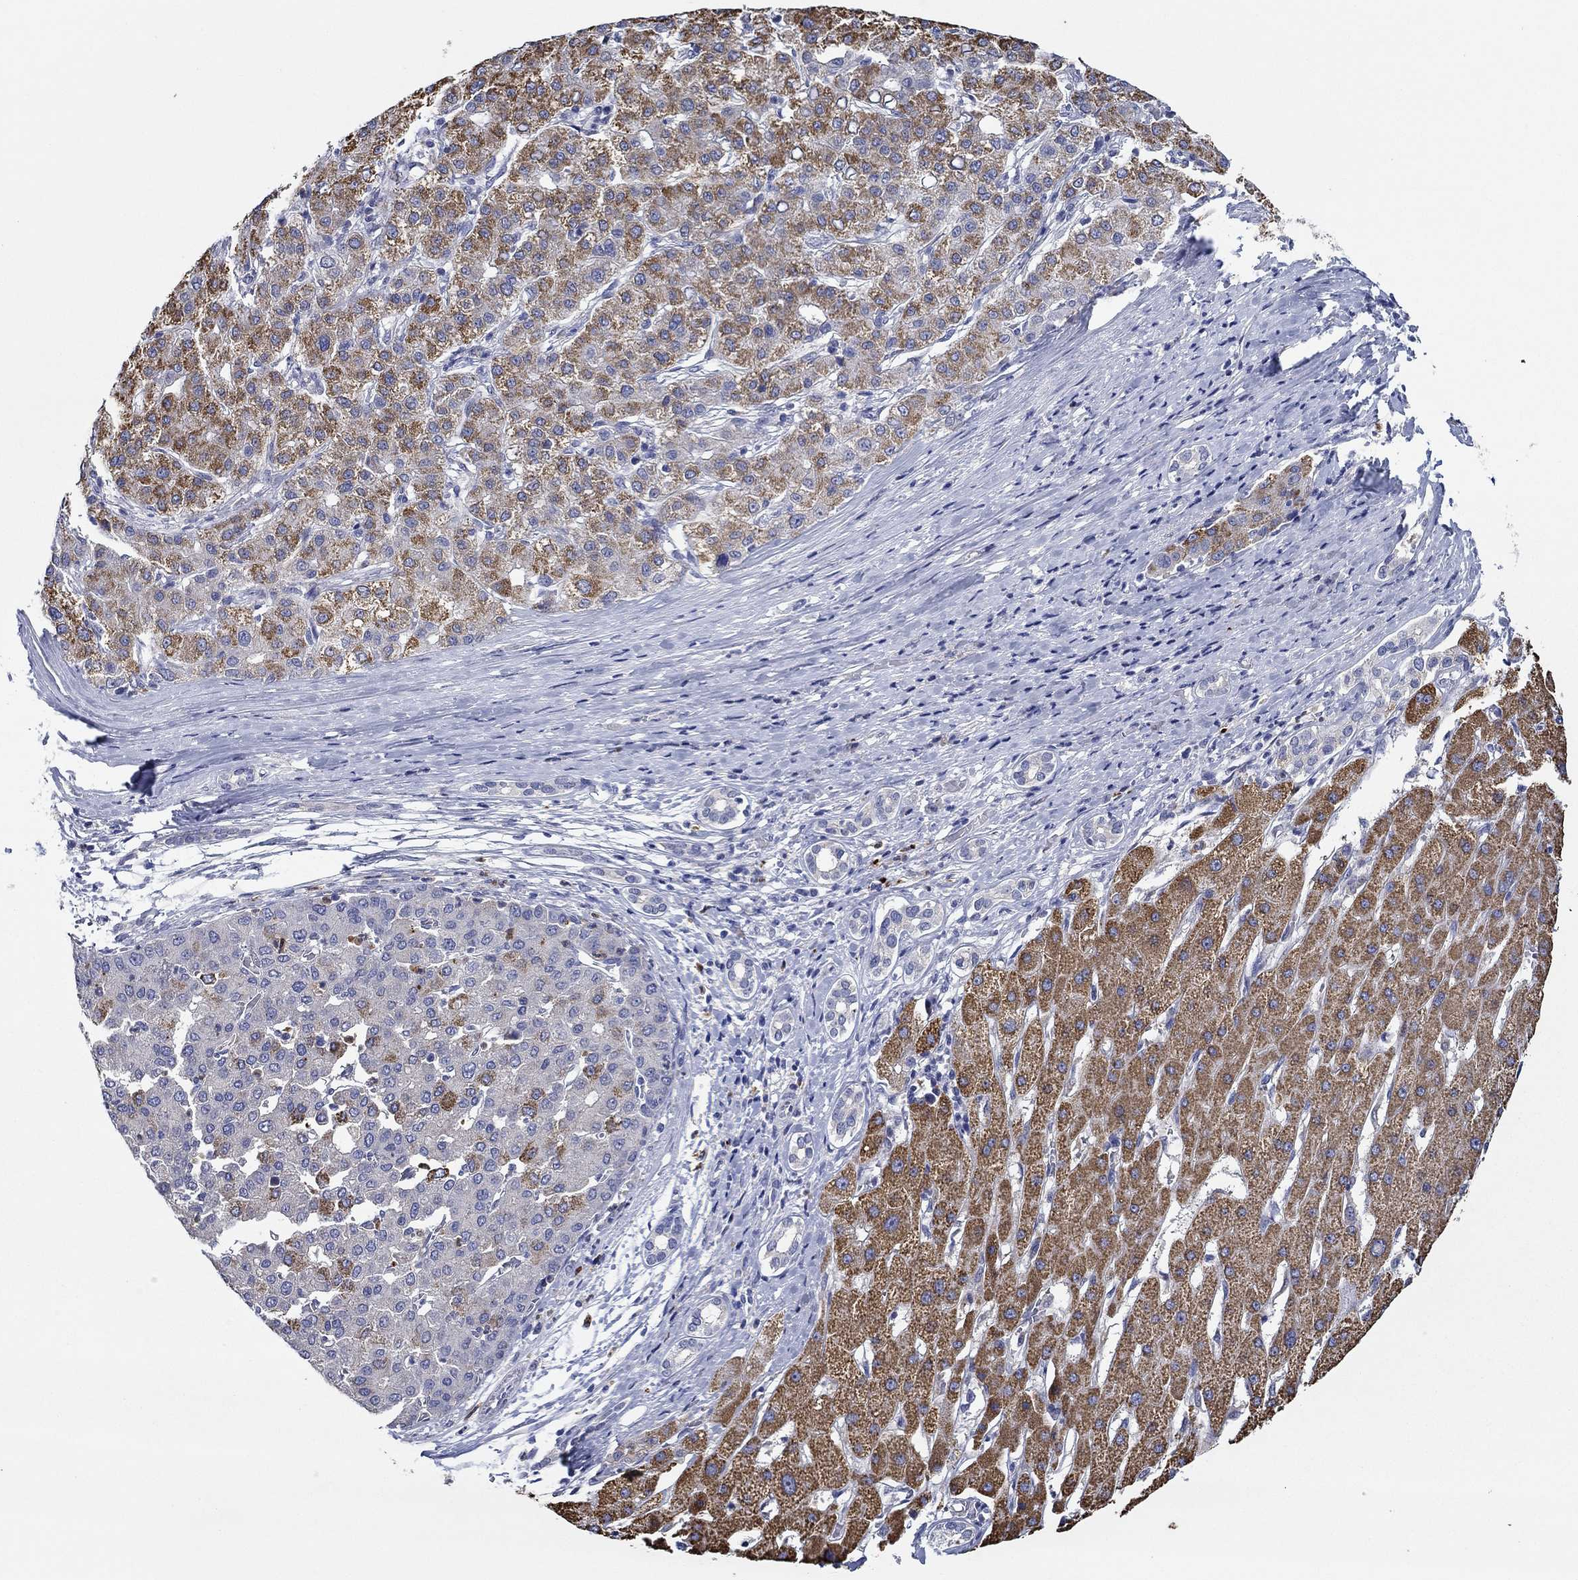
{"staining": {"intensity": "strong", "quantity": "25%-75%", "location": "cytoplasmic/membranous"}, "tissue": "liver cancer", "cell_type": "Tumor cells", "image_type": "cancer", "snomed": [{"axis": "morphology", "description": "Carcinoma, Hepatocellular, NOS"}, {"axis": "topography", "description": "Liver"}], "caption": "High-power microscopy captured an immunohistochemistry histopathology image of hepatocellular carcinoma (liver), revealing strong cytoplasmic/membranous expression in approximately 25%-75% of tumor cells. (brown staining indicates protein expression, while blue staining denotes nuclei).", "gene": "CHIT1", "patient": {"sex": "male", "age": 65}}